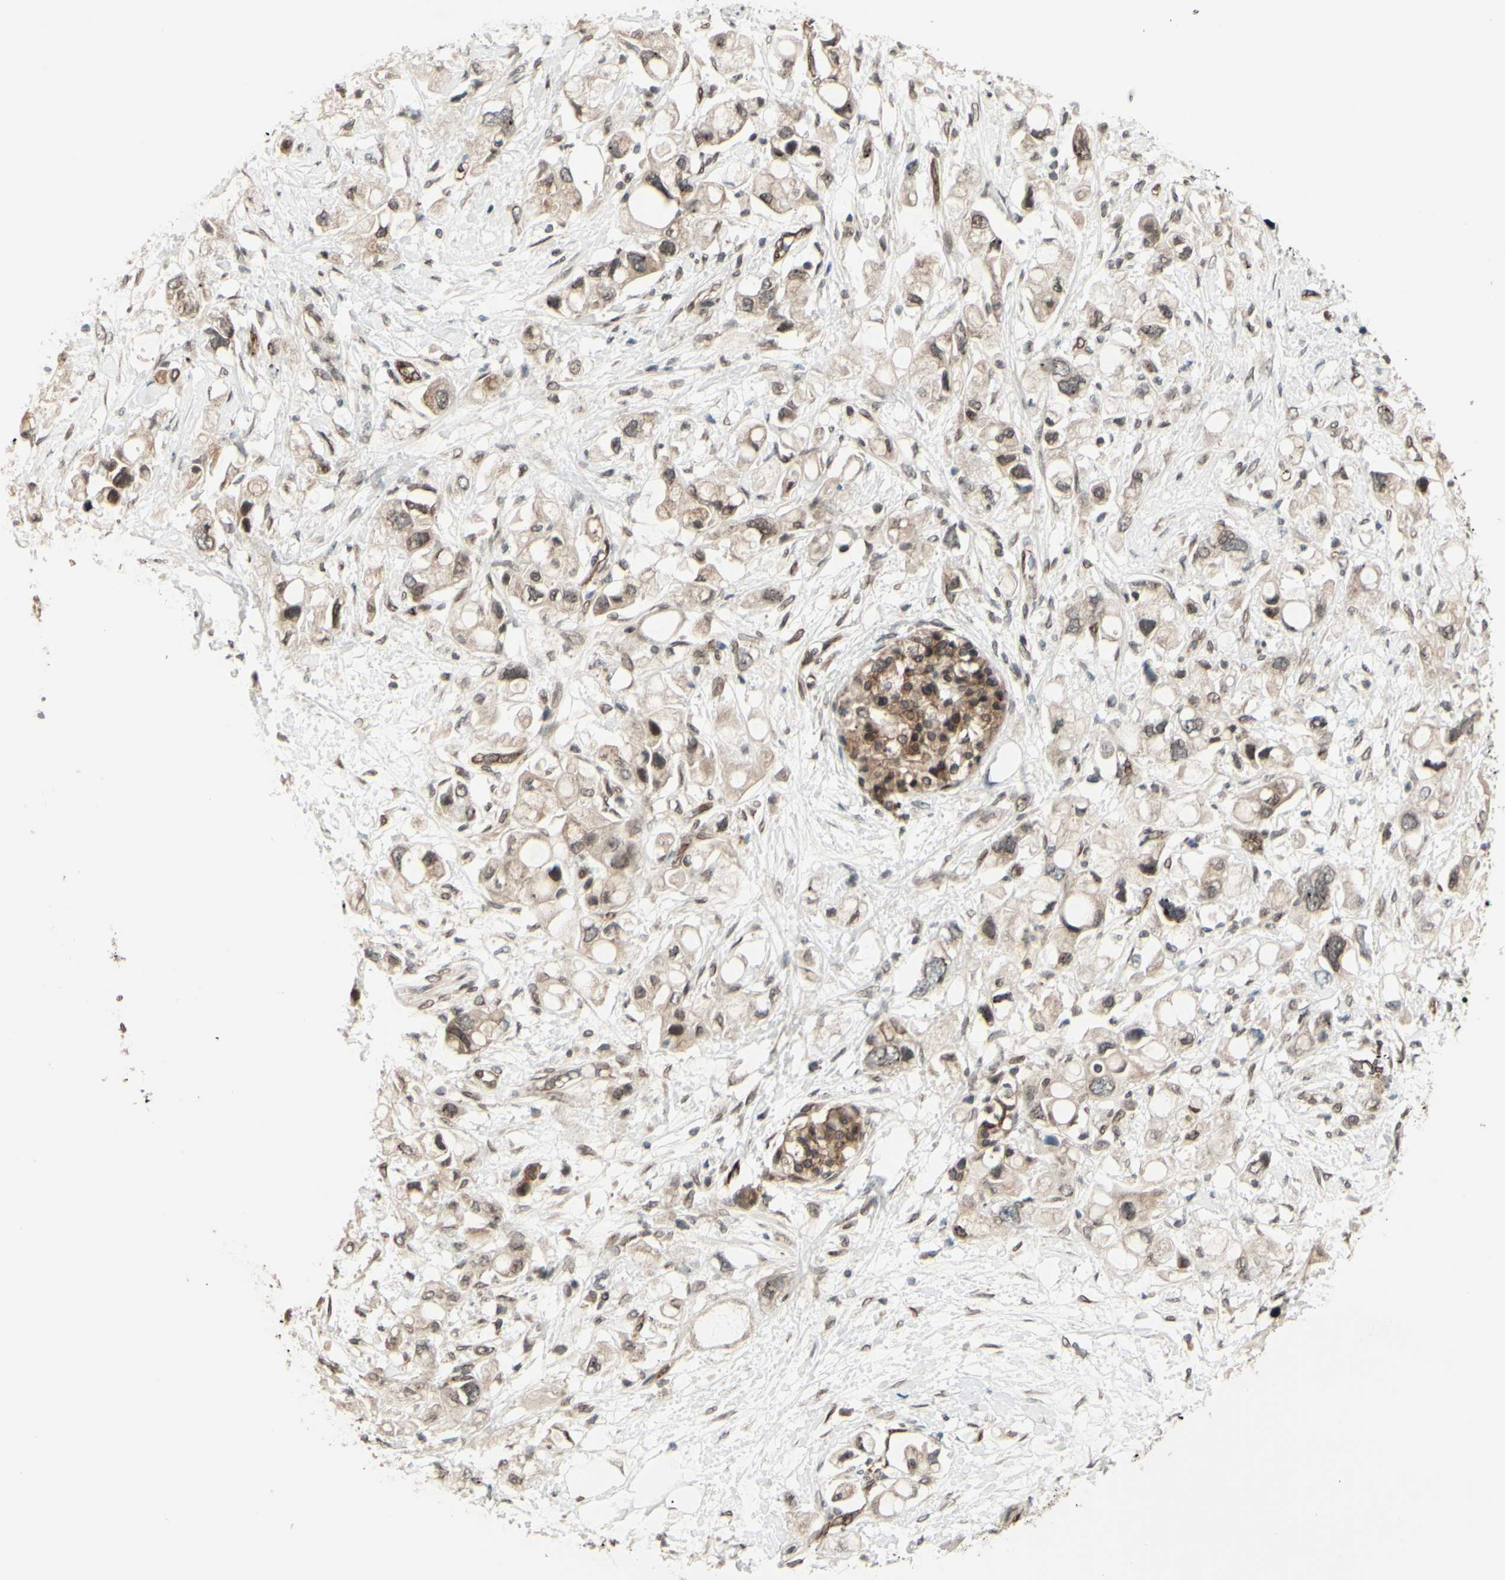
{"staining": {"intensity": "weak", "quantity": ">75%", "location": "cytoplasmic/membranous,nuclear"}, "tissue": "pancreatic cancer", "cell_type": "Tumor cells", "image_type": "cancer", "snomed": [{"axis": "morphology", "description": "Adenocarcinoma, NOS"}, {"axis": "topography", "description": "Pancreas"}], "caption": "Brown immunohistochemical staining in human pancreatic cancer exhibits weak cytoplasmic/membranous and nuclear positivity in about >75% of tumor cells. The protein of interest is stained brown, and the nuclei are stained in blue (DAB IHC with brightfield microscopy, high magnification).", "gene": "MLF2", "patient": {"sex": "female", "age": 56}}